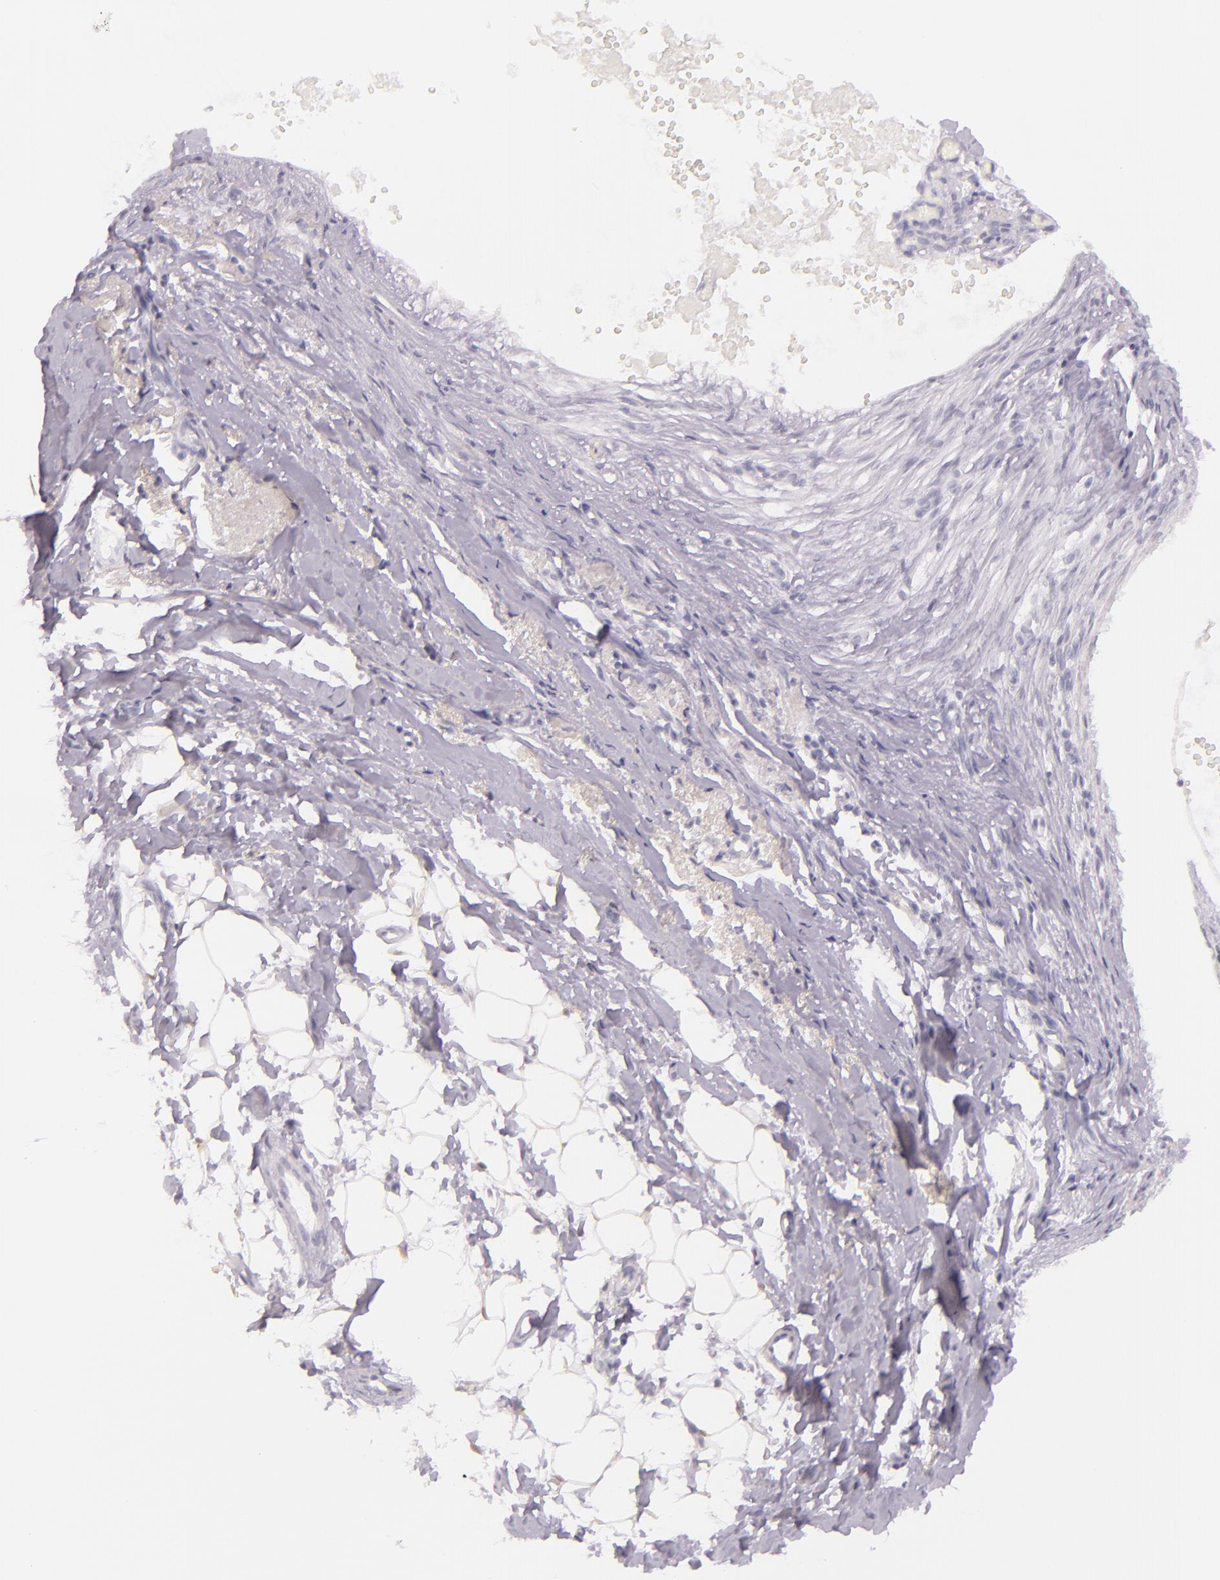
{"staining": {"intensity": "negative", "quantity": "none", "location": "none"}, "tissue": "skin cancer", "cell_type": "Tumor cells", "image_type": "cancer", "snomed": [{"axis": "morphology", "description": "Basal cell carcinoma"}, {"axis": "topography", "description": "Skin"}], "caption": "IHC histopathology image of neoplastic tissue: skin cancer (basal cell carcinoma) stained with DAB exhibits no significant protein staining in tumor cells.", "gene": "CBS", "patient": {"sex": "male", "age": 84}}